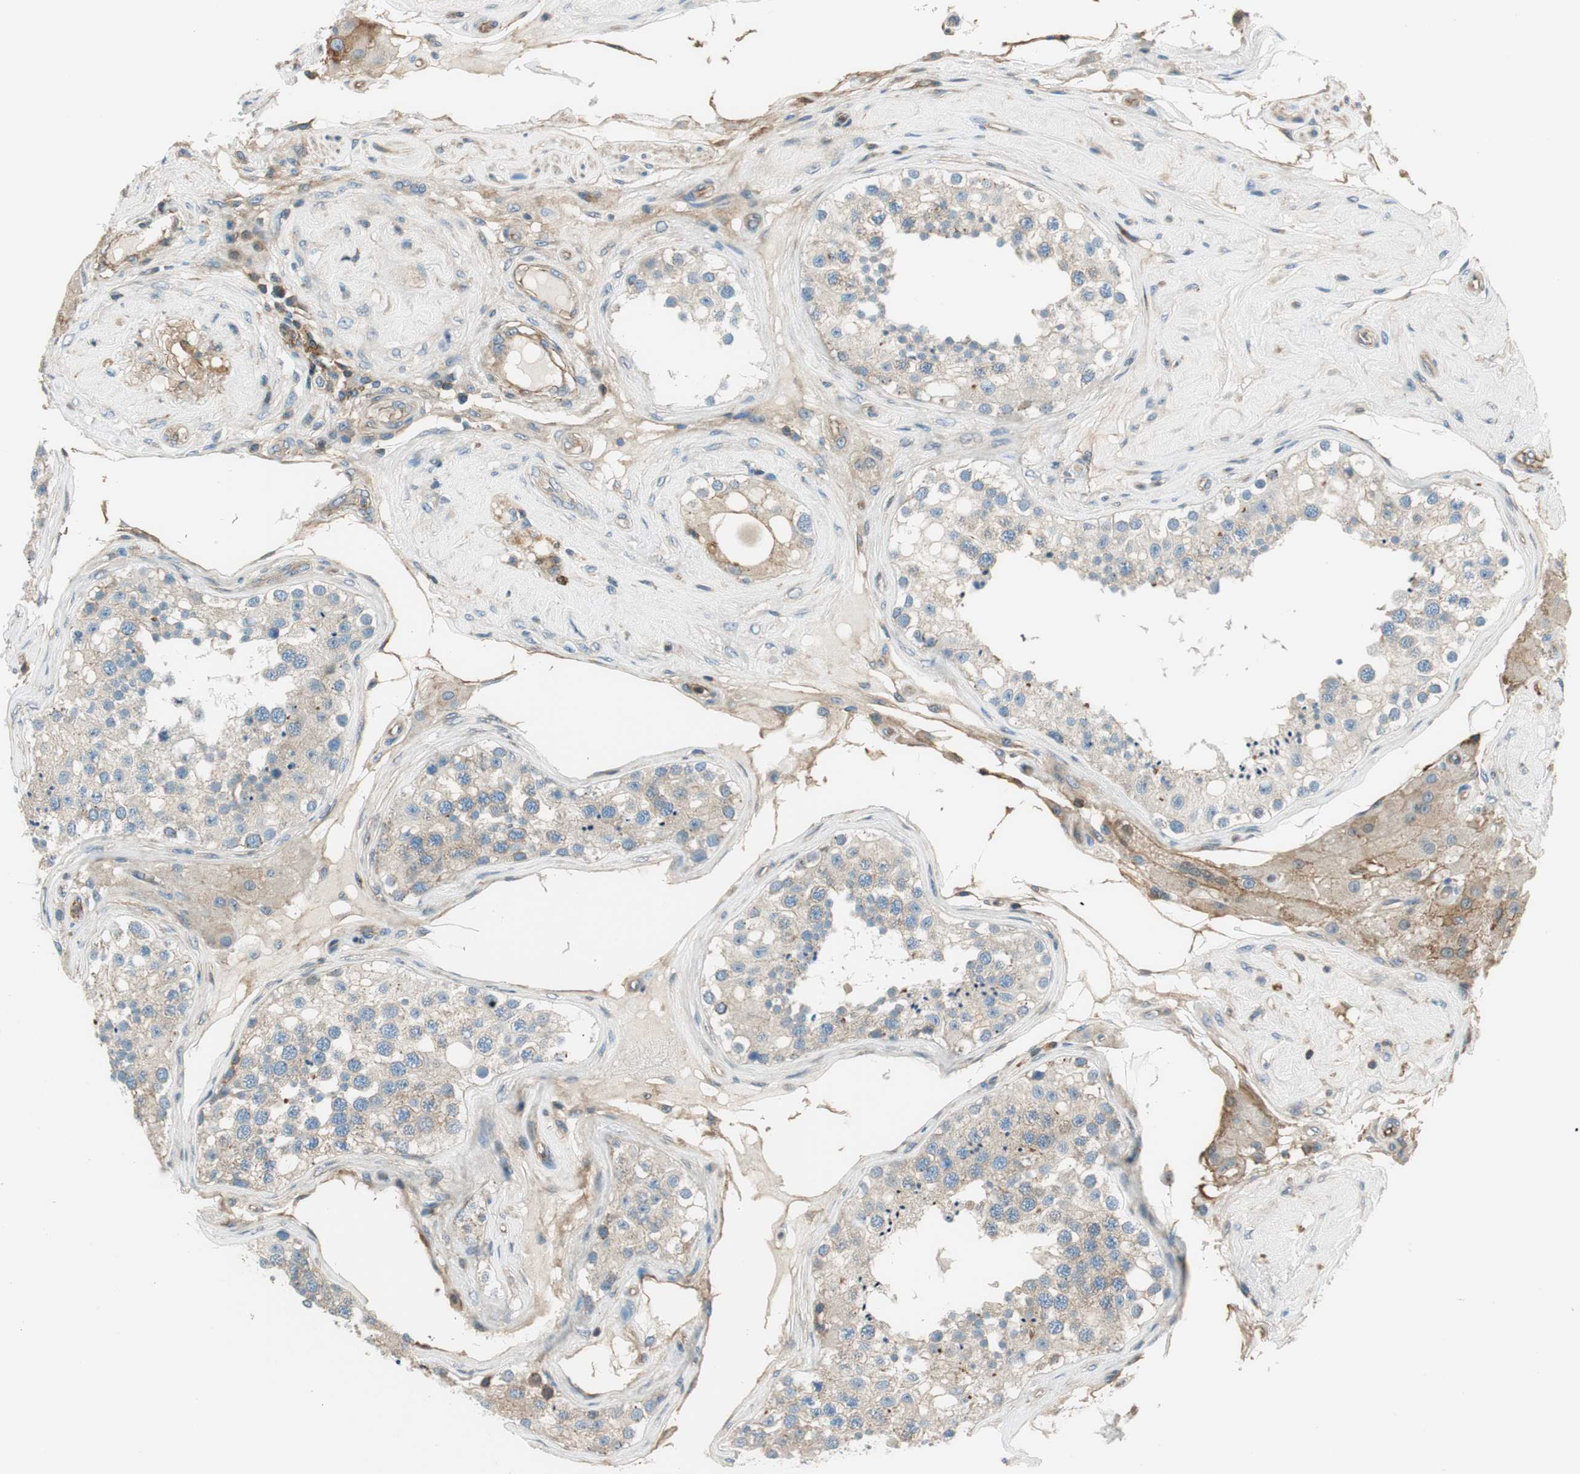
{"staining": {"intensity": "moderate", "quantity": ">75%", "location": "cytoplasmic/membranous"}, "tissue": "testis", "cell_type": "Cells in seminiferous ducts", "image_type": "normal", "snomed": [{"axis": "morphology", "description": "Normal tissue, NOS"}, {"axis": "topography", "description": "Testis"}], "caption": "Moderate cytoplasmic/membranous protein positivity is present in about >75% of cells in seminiferous ducts in testis.", "gene": "PI4K2B", "patient": {"sex": "male", "age": 68}}